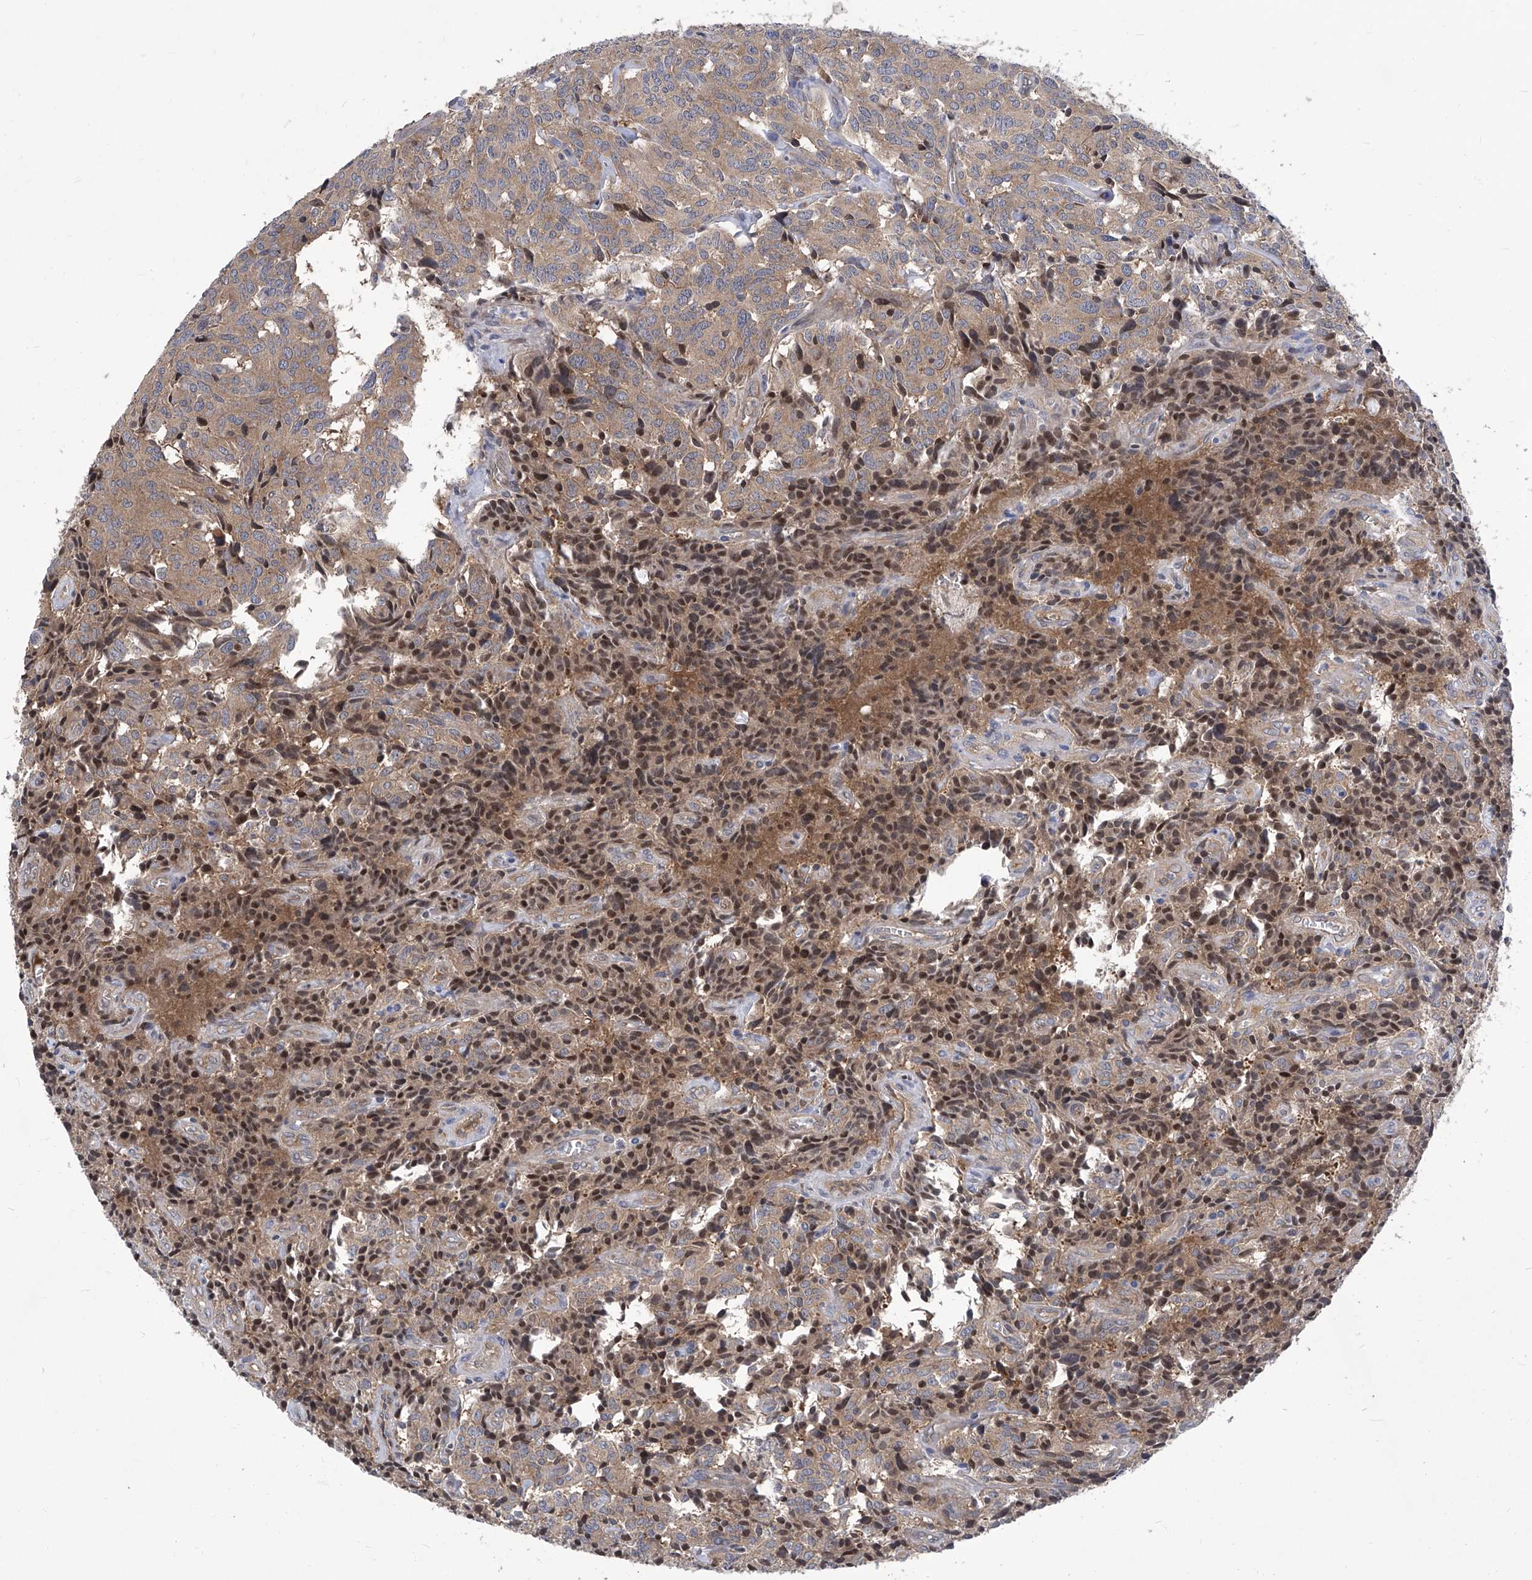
{"staining": {"intensity": "weak", "quantity": ">75%", "location": "cytoplasmic/membranous"}, "tissue": "carcinoid", "cell_type": "Tumor cells", "image_type": "cancer", "snomed": [{"axis": "morphology", "description": "Carcinoid, malignant, NOS"}, {"axis": "topography", "description": "Lung"}], "caption": "A low amount of weak cytoplasmic/membranous positivity is identified in about >75% of tumor cells in carcinoid tissue.", "gene": "EIF3M", "patient": {"sex": "female", "age": 46}}